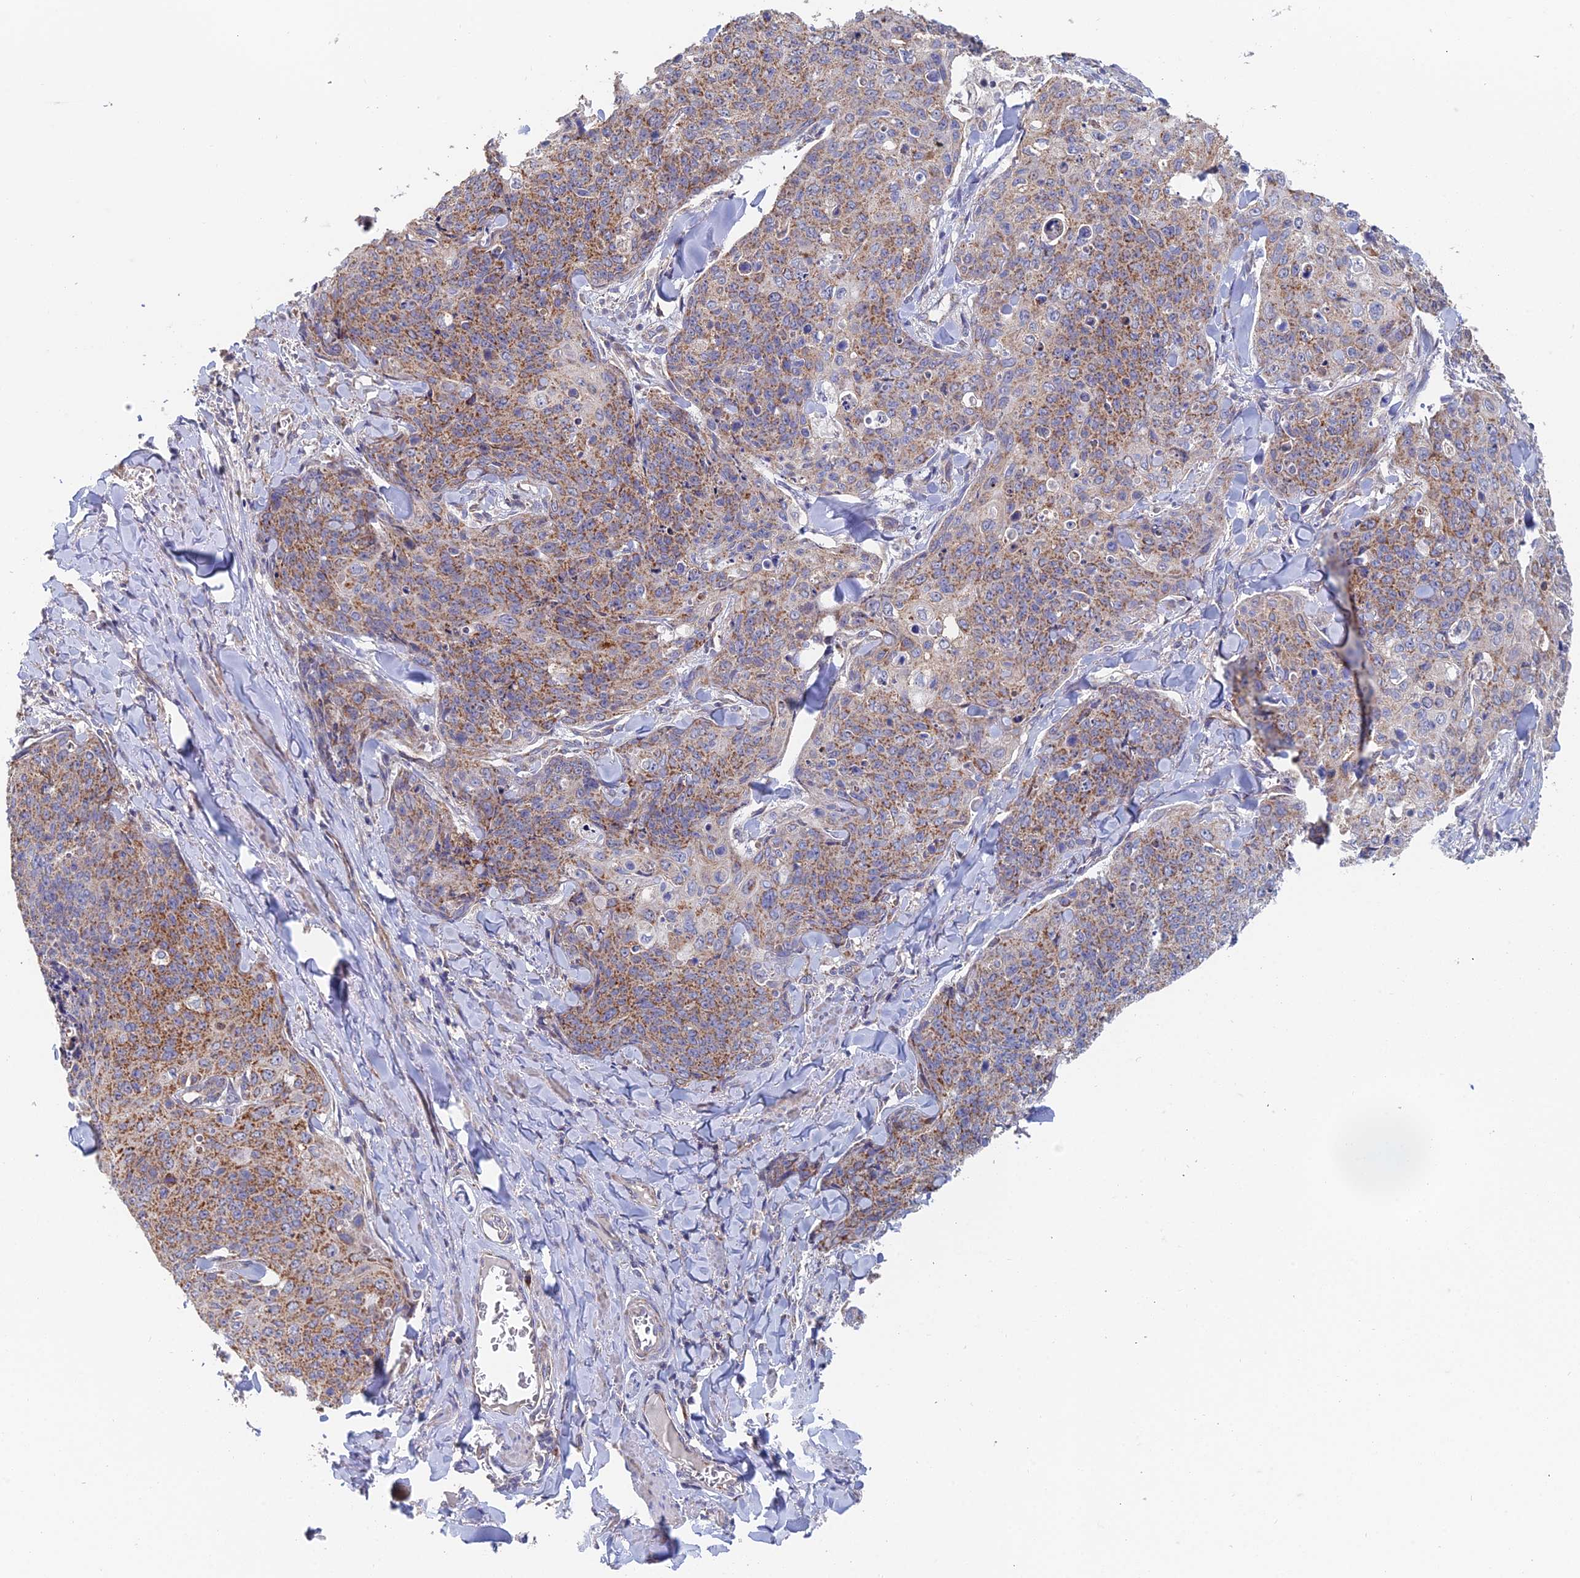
{"staining": {"intensity": "moderate", "quantity": ">75%", "location": "cytoplasmic/membranous"}, "tissue": "skin cancer", "cell_type": "Tumor cells", "image_type": "cancer", "snomed": [{"axis": "morphology", "description": "Squamous cell carcinoma, NOS"}, {"axis": "topography", "description": "Skin"}, {"axis": "topography", "description": "Vulva"}], "caption": "Immunohistochemical staining of human squamous cell carcinoma (skin) demonstrates medium levels of moderate cytoplasmic/membranous protein expression in approximately >75% of tumor cells.", "gene": "ECSIT", "patient": {"sex": "female", "age": 85}}